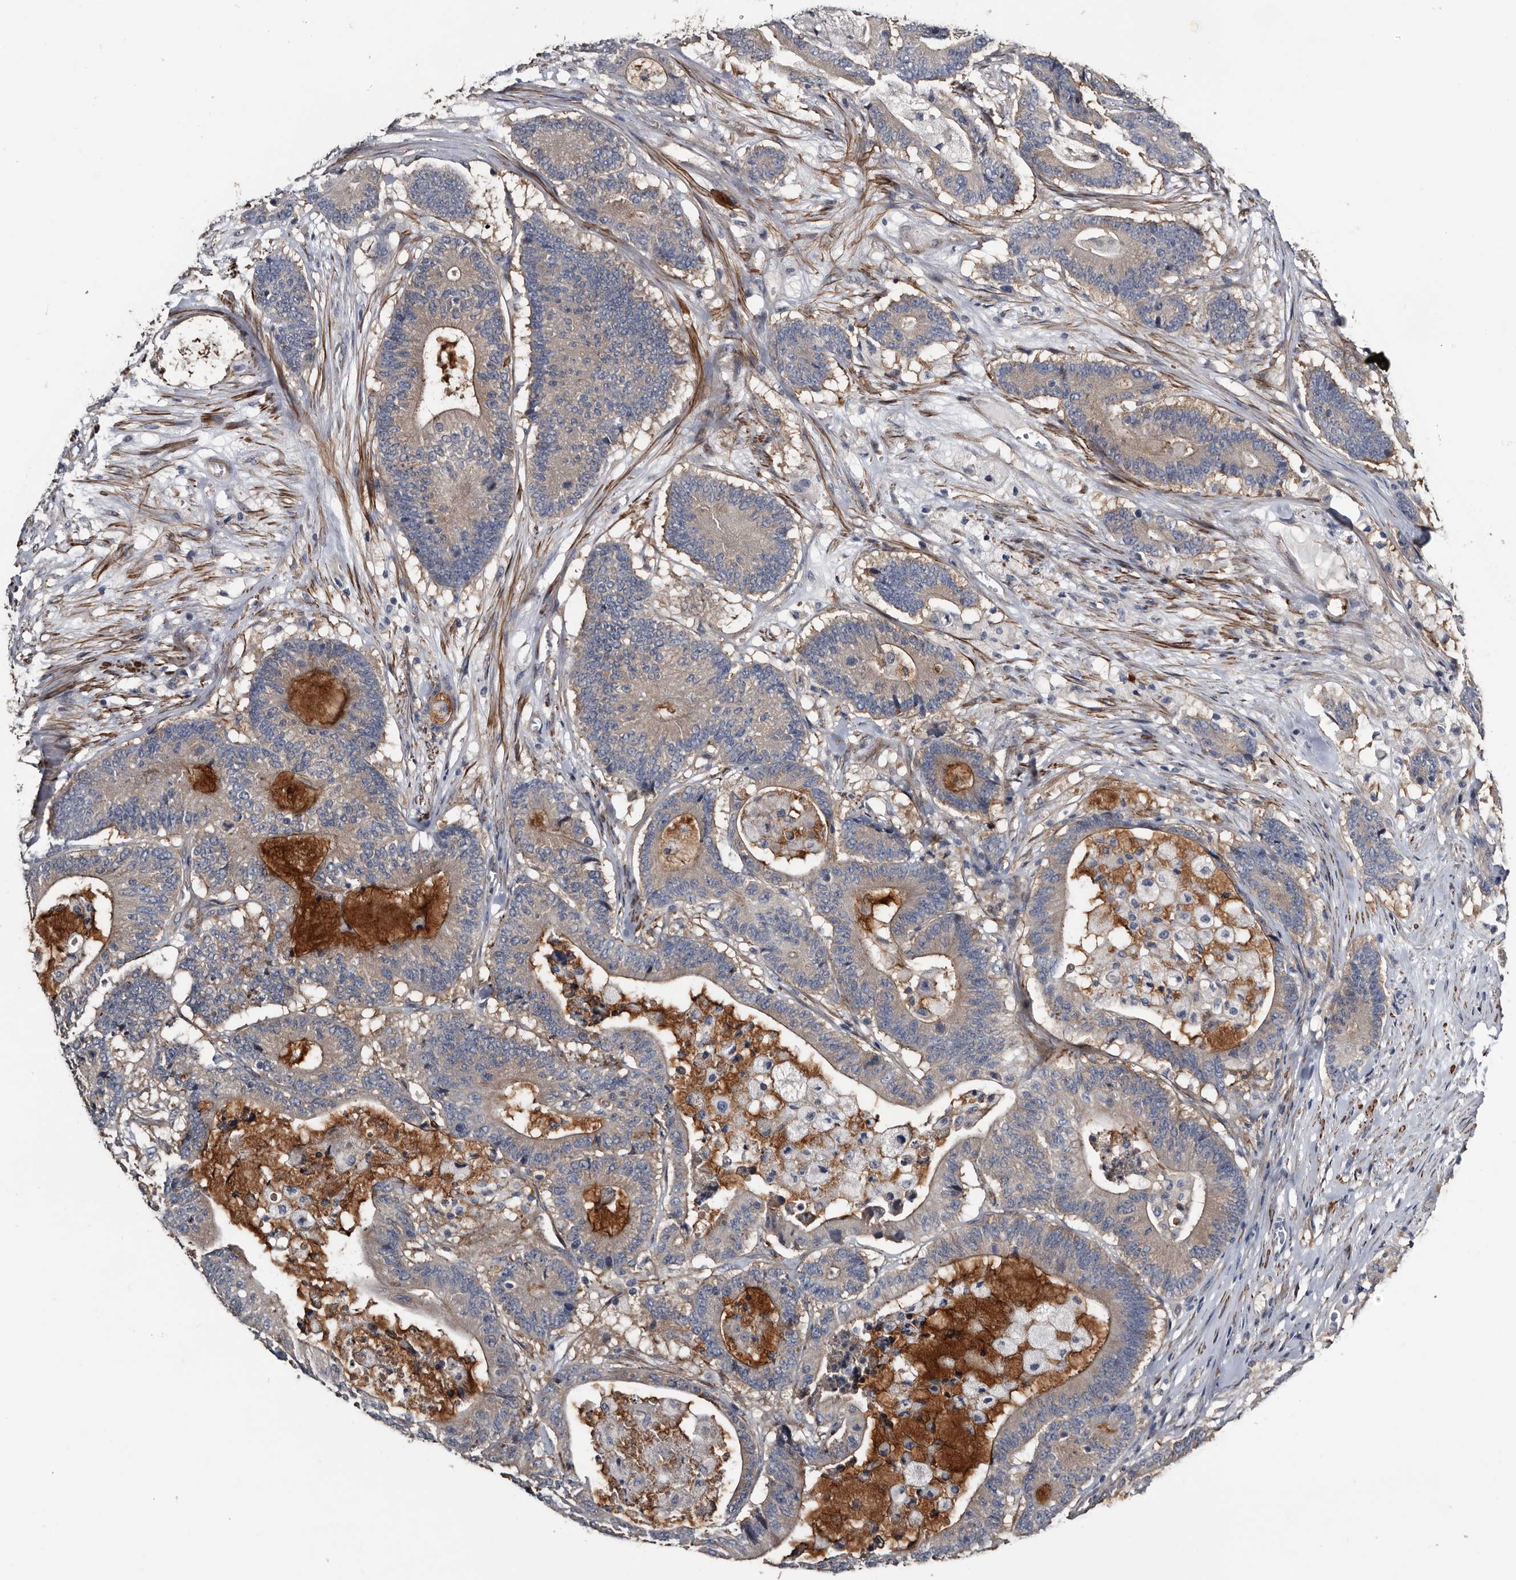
{"staining": {"intensity": "weak", "quantity": "25%-75%", "location": "cytoplasmic/membranous"}, "tissue": "colorectal cancer", "cell_type": "Tumor cells", "image_type": "cancer", "snomed": [{"axis": "morphology", "description": "Adenocarcinoma, NOS"}, {"axis": "topography", "description": "Colon"}], "caption": "Tumor cells demonstrate weak cytoplasmic/membranous staining in about 25%-75% of cells in colorectal cancer. (Brightfield microscopy of DAB IHC at high magnification).", "gene": "IARS1", "patient": {"sex": "female", "age": 84}}